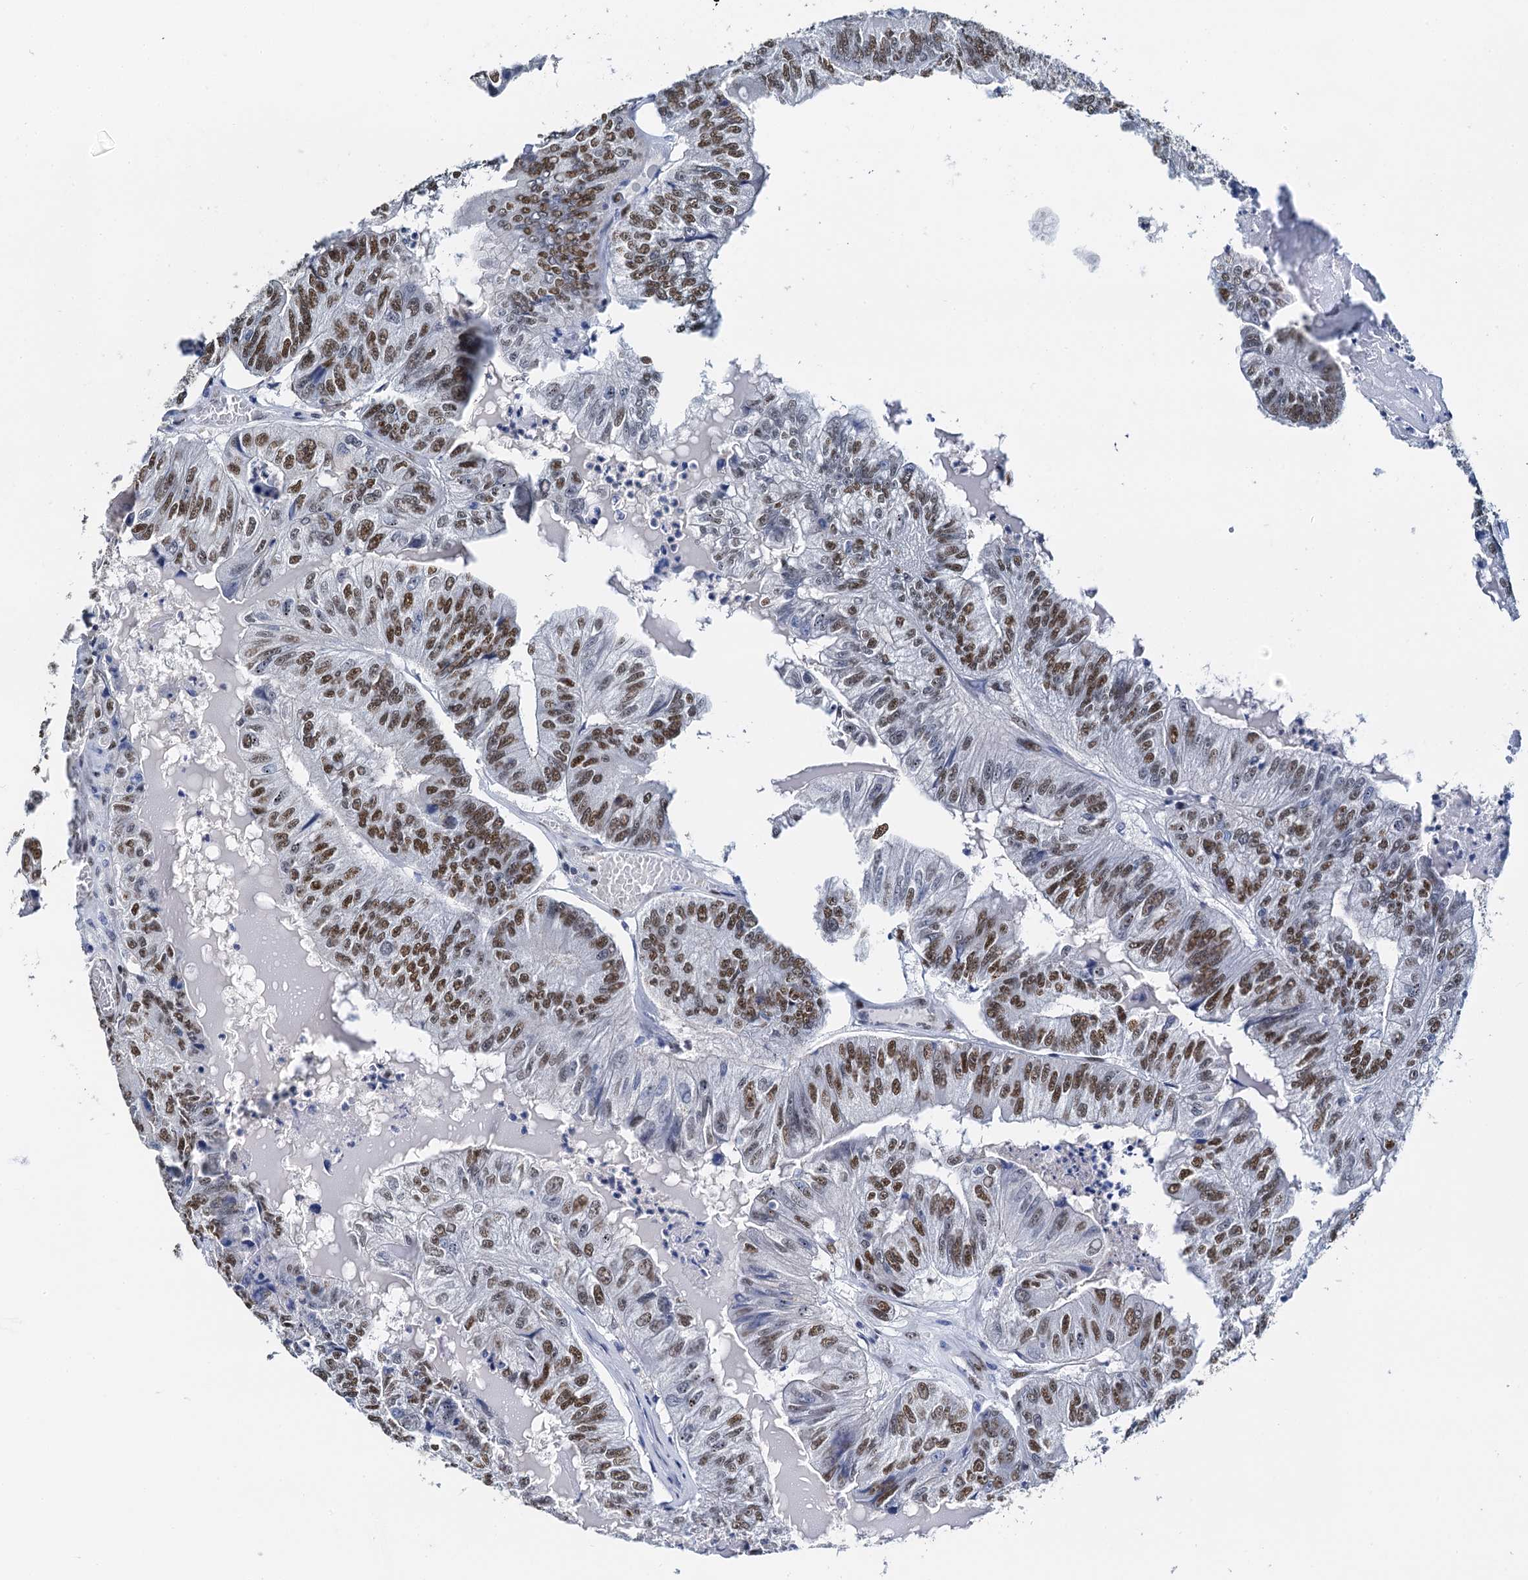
{"staining": {"intensity": "moderate", "quantity": ">75%", "location": "nuclear"}, "tissue": "colorectal cancer", "cell_type": "Tumor cells", "image_type": "cancer", "snomed": [{"axis": "morphology", "description": "Adenocarcinoma, NOS"}, {"axis": "topography", "description": "Colon"}], "caption": "This histopathology image exhibits IHC staining of human colorectal cancer, with medium moderate nuclear expression in about >75% of tumor cells.", "gene": "SLTM", "patient": {"sex": "female", "age": 67}}